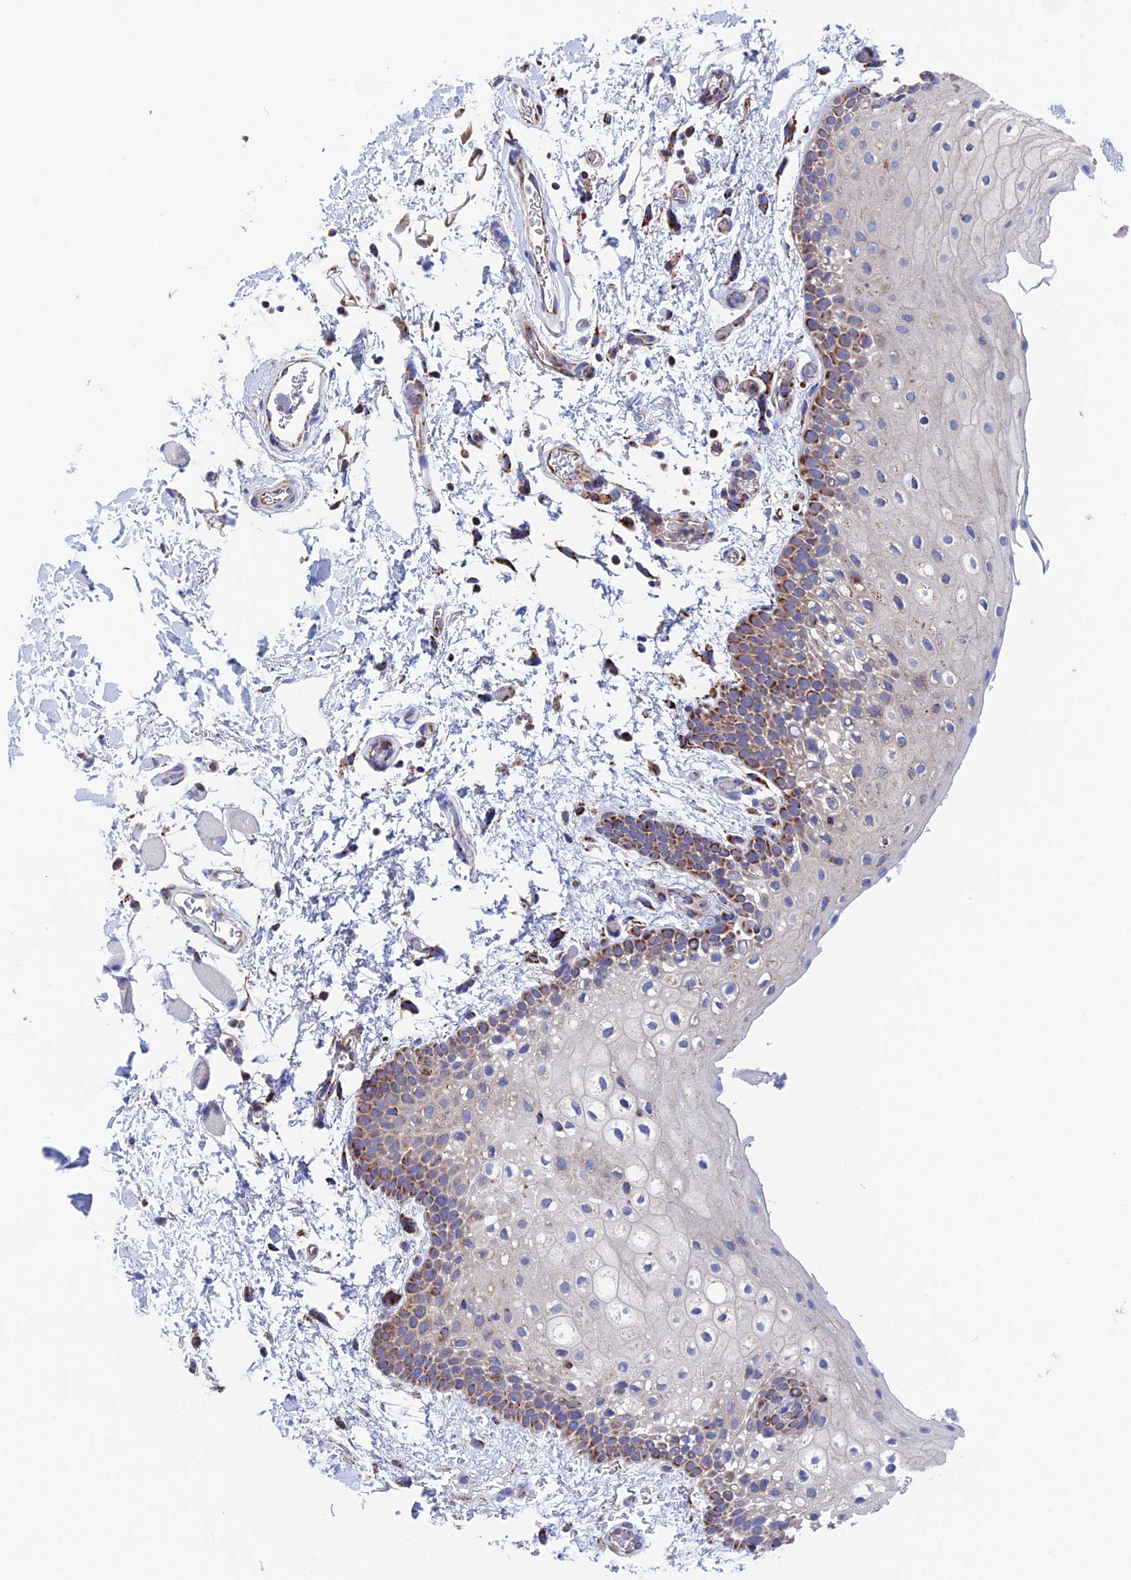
{"staining": {"intensity": "strong", "quantity": "<25%", "location": "cytoplasmic/membranous"}, "tissue": "oral mucosa", "cell_type": "Squamous epithelial cells", "image_type": "normal", "snomed": [{"axis": "morphology", "description": "Normal tissue, NOS"}, {"axis": "topography", "description": "Oral tissue"}], "caption": "Oral mucosa stained for a protein shows strong cytoplasmic/membranous positivity in squamous epithelial cells. (Brightfield microscopy of DAB IHC at high magnification).", "gene": "WDR83", "patient": {"sex": "male", "age": 62}}